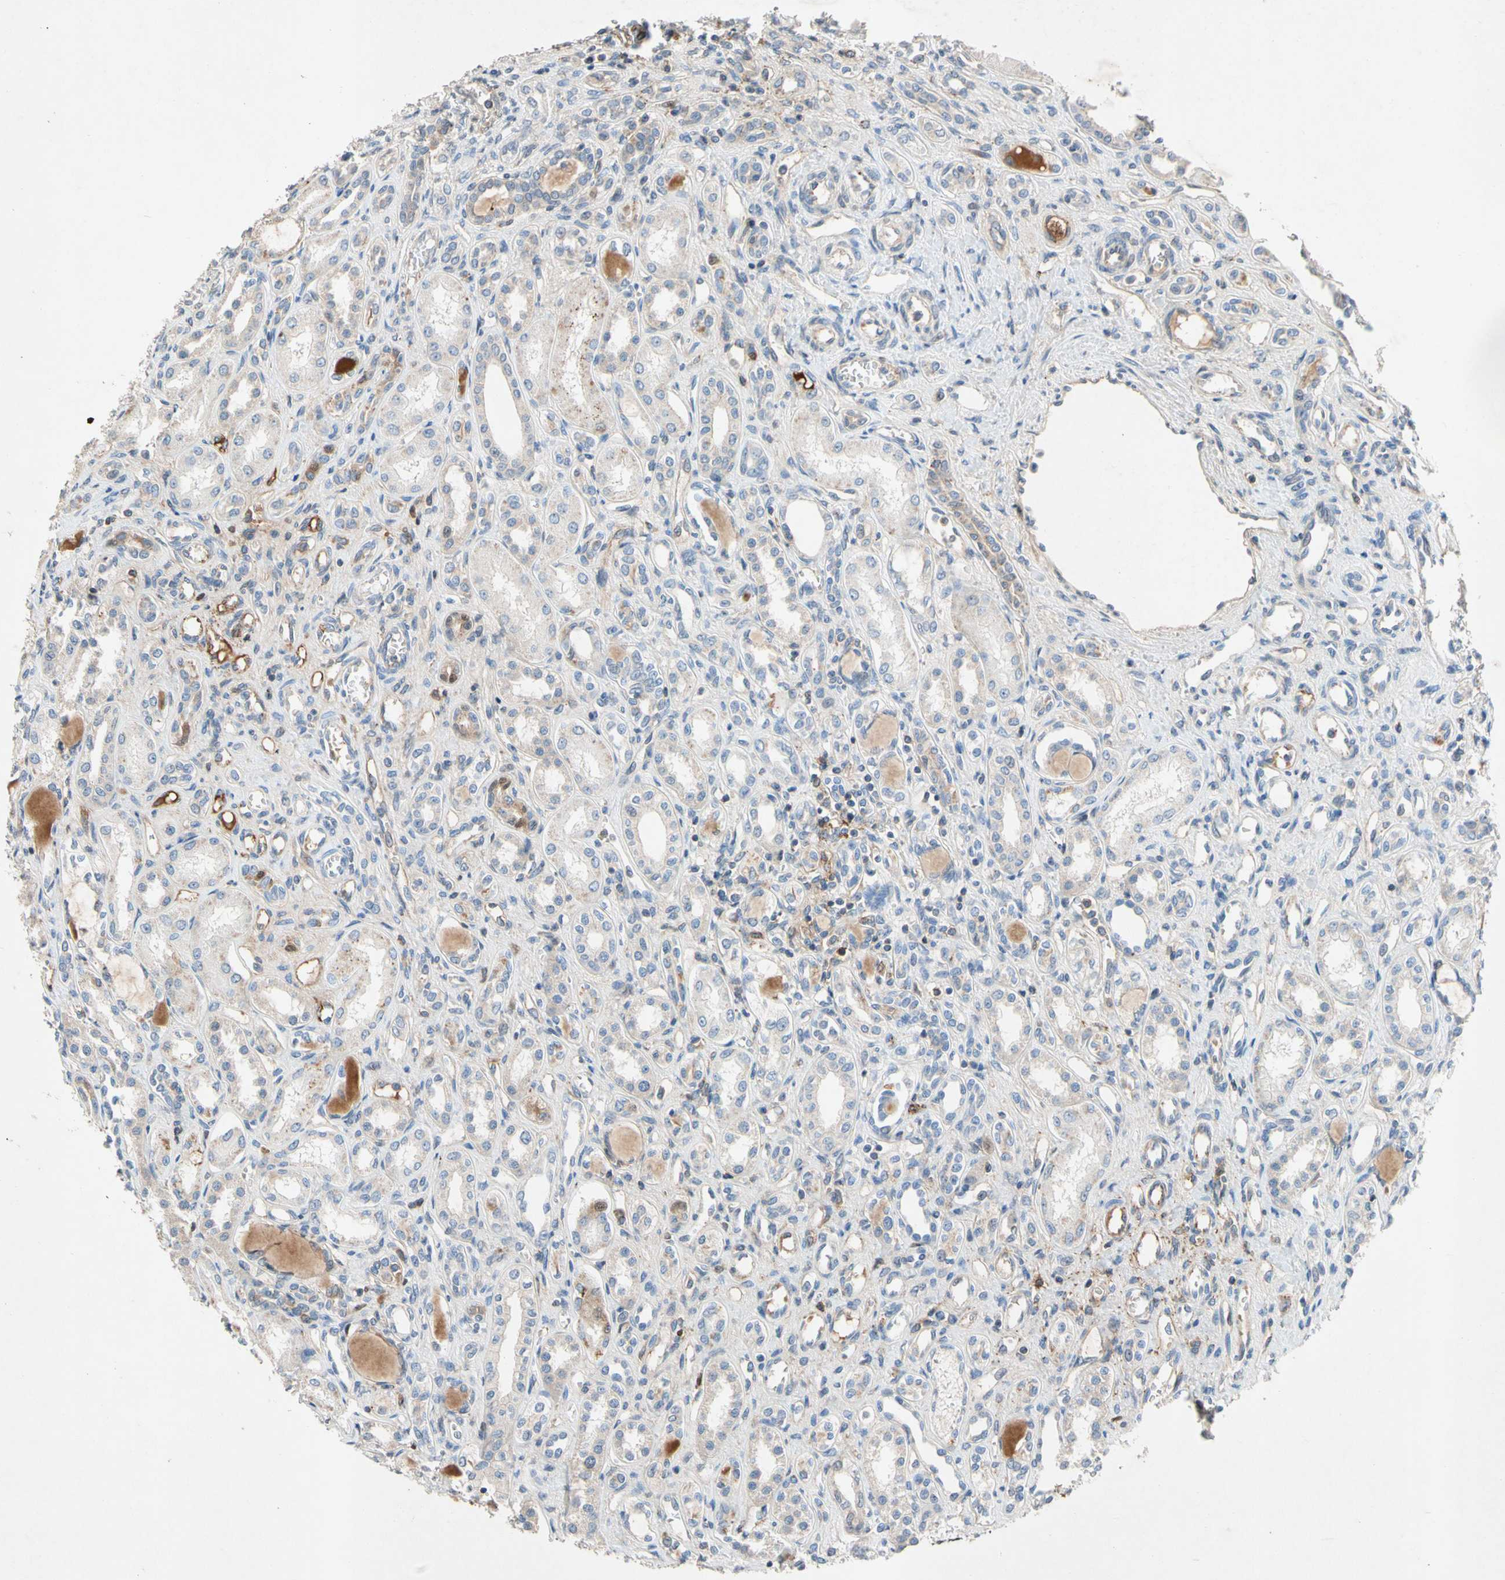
{"staining": {"intensity": "weak", "quantity": "25%-75%", "location": "cytoplasmic/membranous"}, "tissue": "kidney", "cell_type": "Cells in glomeruli", "image_type": "normal", "snomed": [{"axis": "morphology", "description": "Normal tissue, NOS"}, {"axis": "topography", "description": "Kidney"}], "caption": "Cells in glomeruli exhibit weak cytoplasmic/membranous positivity in approximately 25%-75% of cells in normal kidney. (brown staining indicates protein expression, while blue staining denotes nuclei).", "gene": "NDFIP2", "patient": {"sex": "male", "age": 7}}